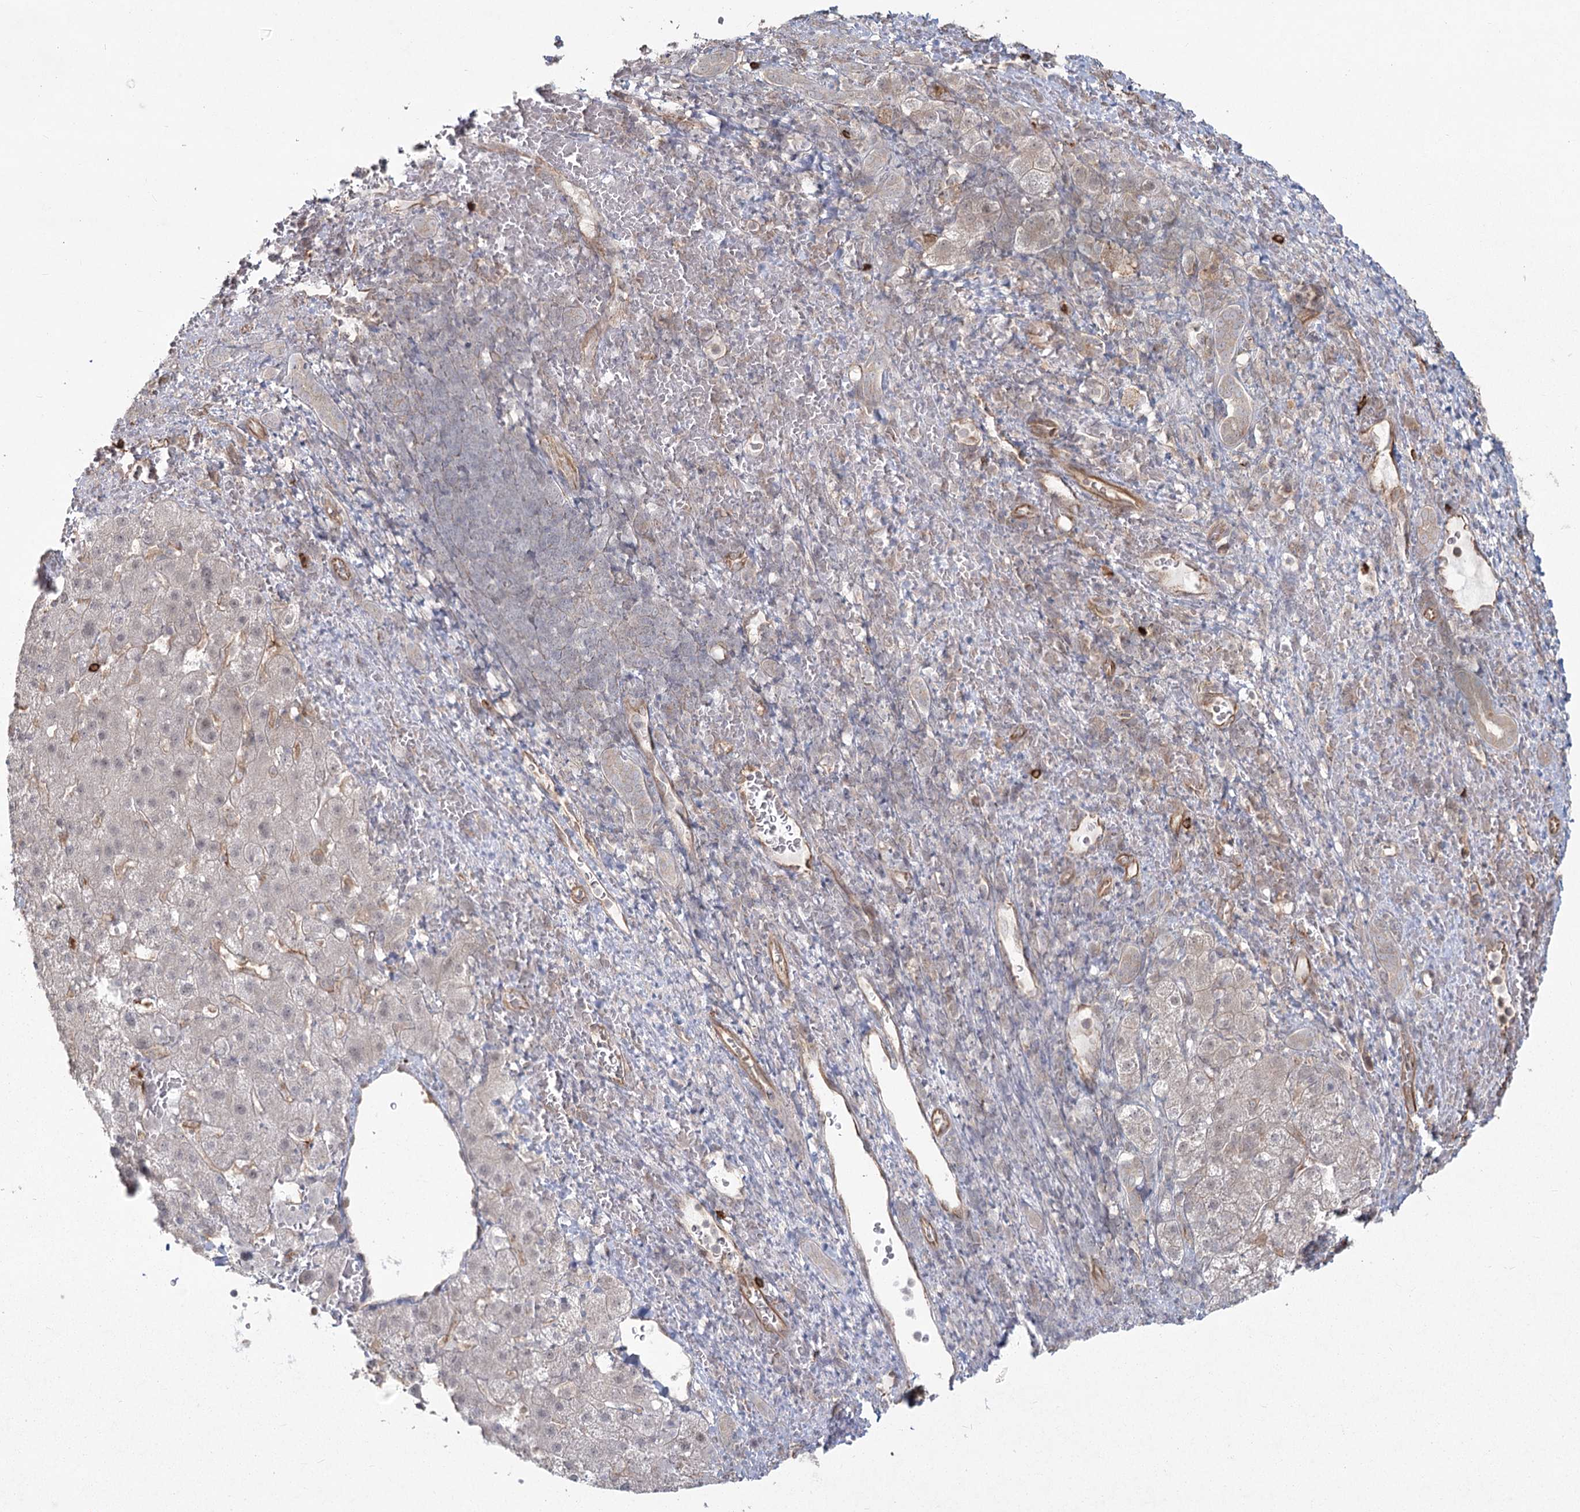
{"staining": {"intensity": "moderate", "quantity": "25%-75%", "location": "cytoplasmic/membranous"}, "tissue": "liver cancer", "cell_type": "Tumor cells", "image_type": "cancer", "snomed": [{"axis": "morphology", "description": "Carcinoma, Hepatocellular, NOS"}, {"axis": "topography", "description": "Liver"}], "caption": "Human liver cancer stained with a protein marker reveals moderate staining in tumor cells.", "gene": "AP2M1", "patient": {"sex": "male", "age": 57}}